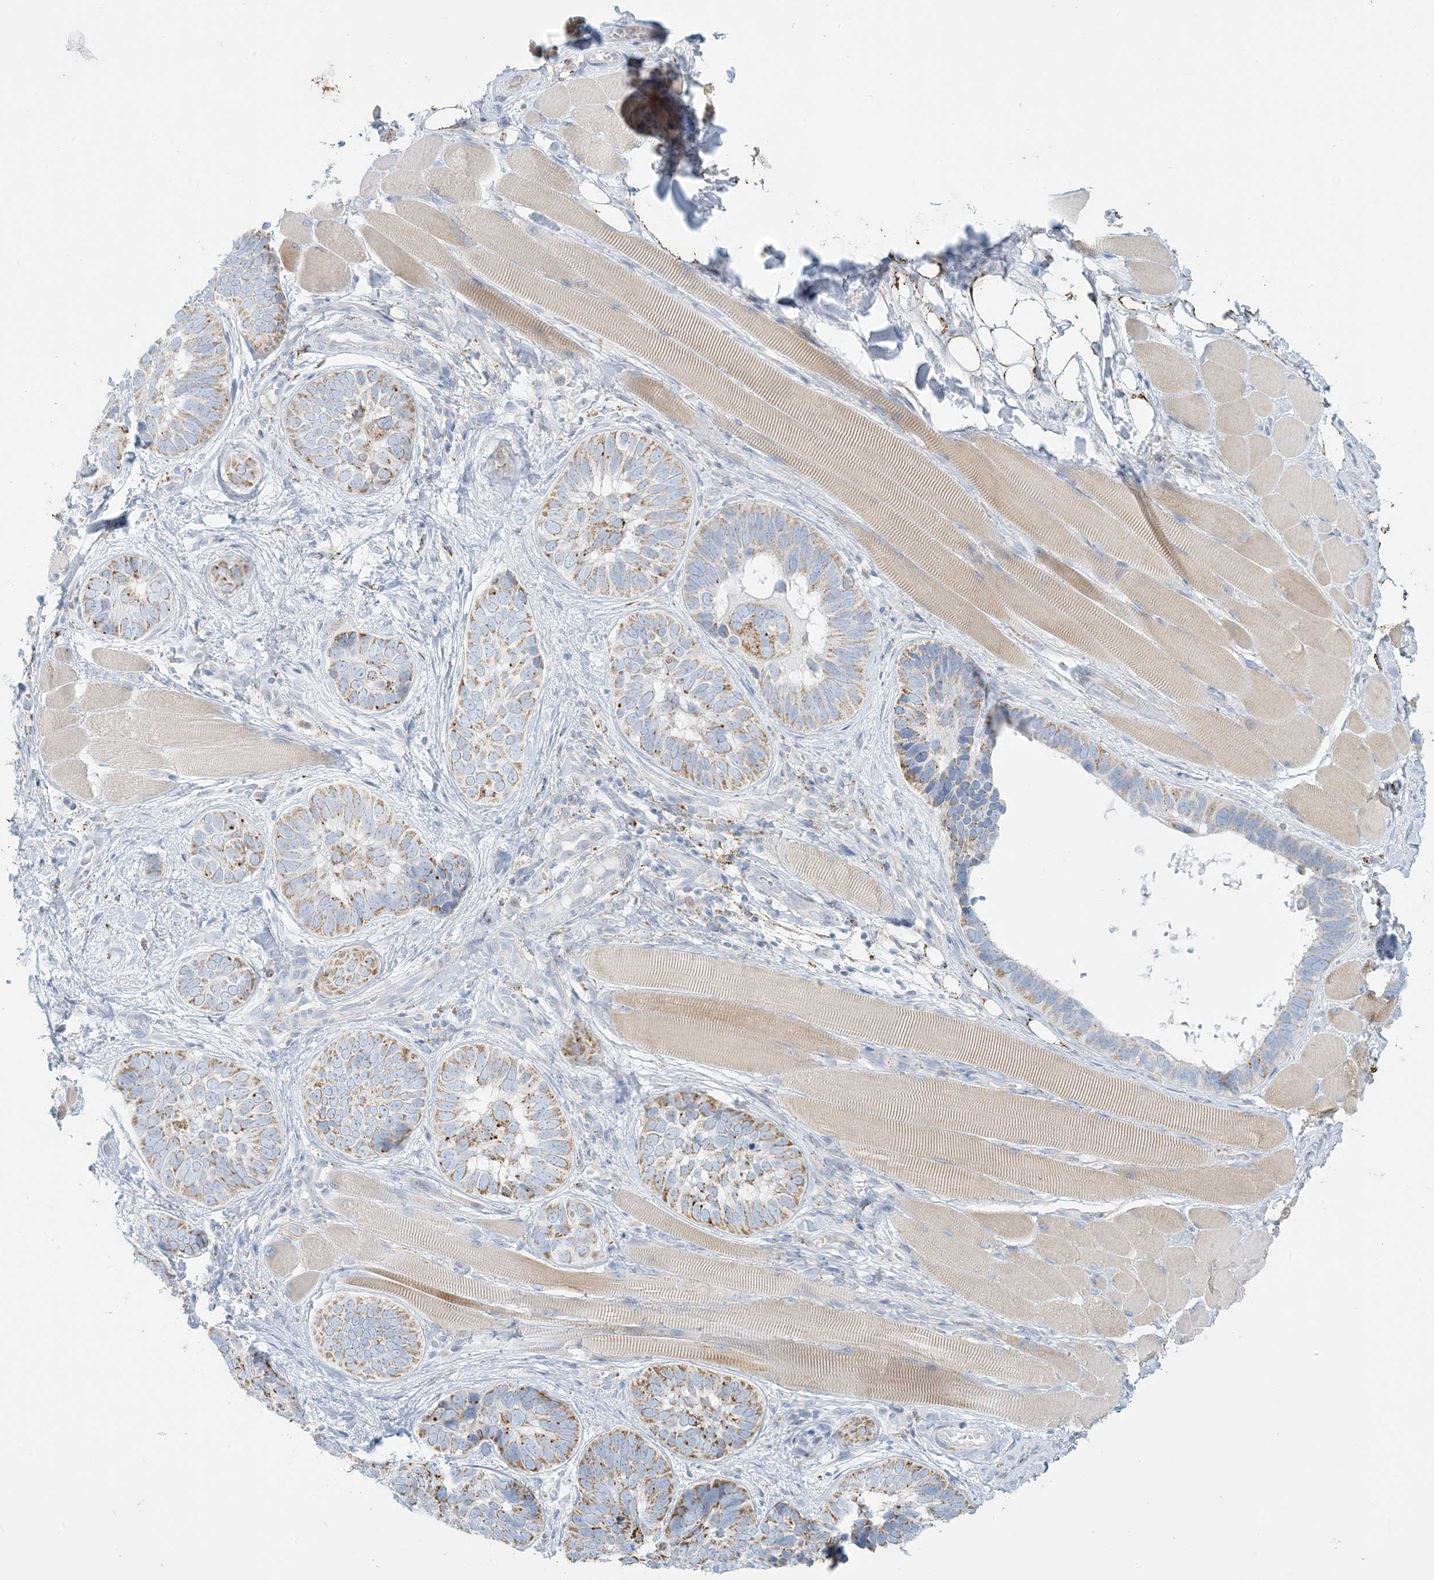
{"staining": {"intensity": "moderate", "quantity": "25%-75%", "location": "cytoplasmic/membranous"}, "tissue": "skin cancer", "cell_type": "Tumor cells", "image_type": "cancer", "snomed": [{"axis": "morphology", "description": "Basal cell carcinoma"}, {"axis": "topography", "description": "Skin"}], "caption": "Skin cancer (basal cell carcinoma) stained with DAB IHC demonstrates medium levels of moderate cytoplasmic/membranous expression in approximately 25%-75% of tumor cells.", "gene": "ZDHHC4", "patient": {"sex": "male", "age": 62}}